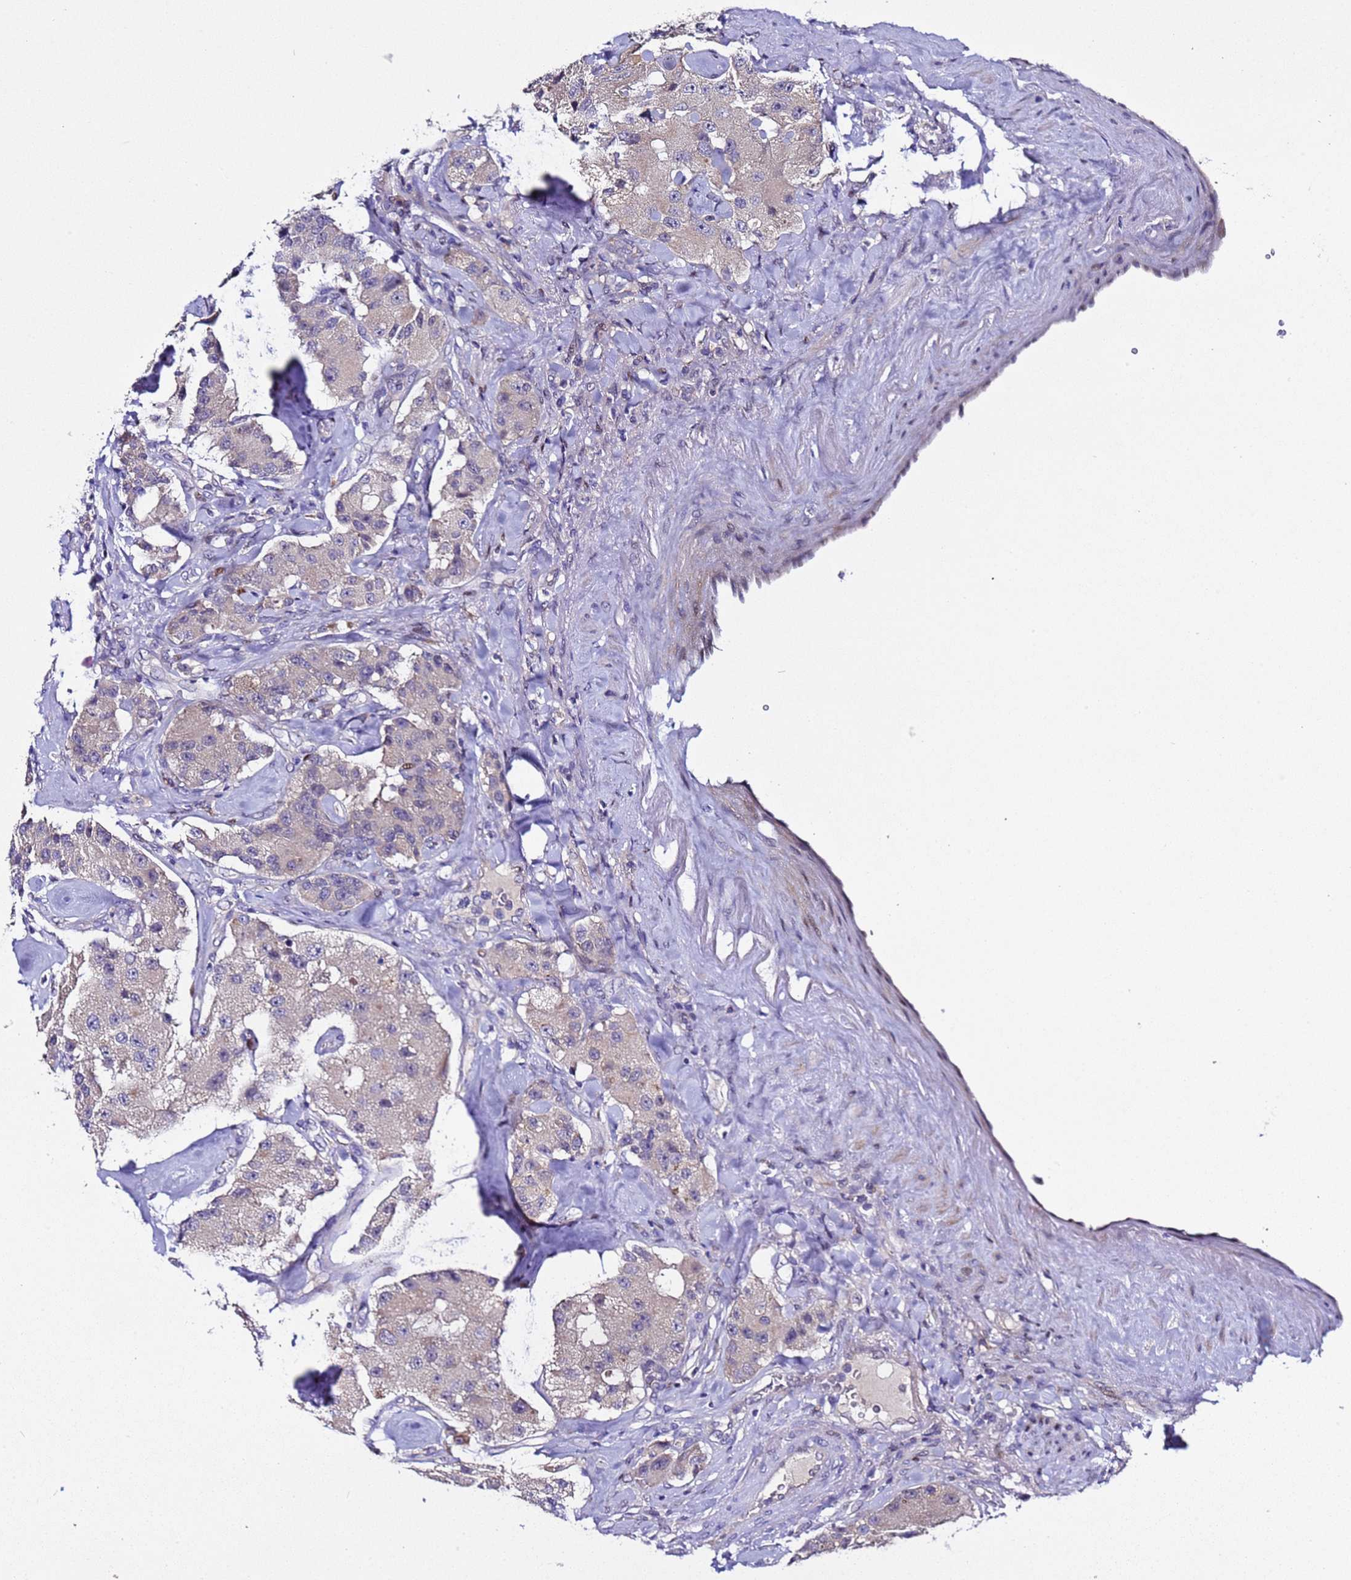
{"staining": {"intensity": "negative", "quantity": "none", "location": "none"}, "tissue": "carcinoid", "cell_type": "Tumor cells", "image_type": "cancer", "snomed": [{"axis": "morphology", "description": "Carcinoid, malignant, NOS"}, {"axis": "topography", "description": "Pancreas"}], "caption": "The micrograph demonstrates no significant expression in tumor cells of carcinoid. (DAB IHC, high magnification).", "gene": "ALG3", "patient": {"sex": "male", "age": 41}}